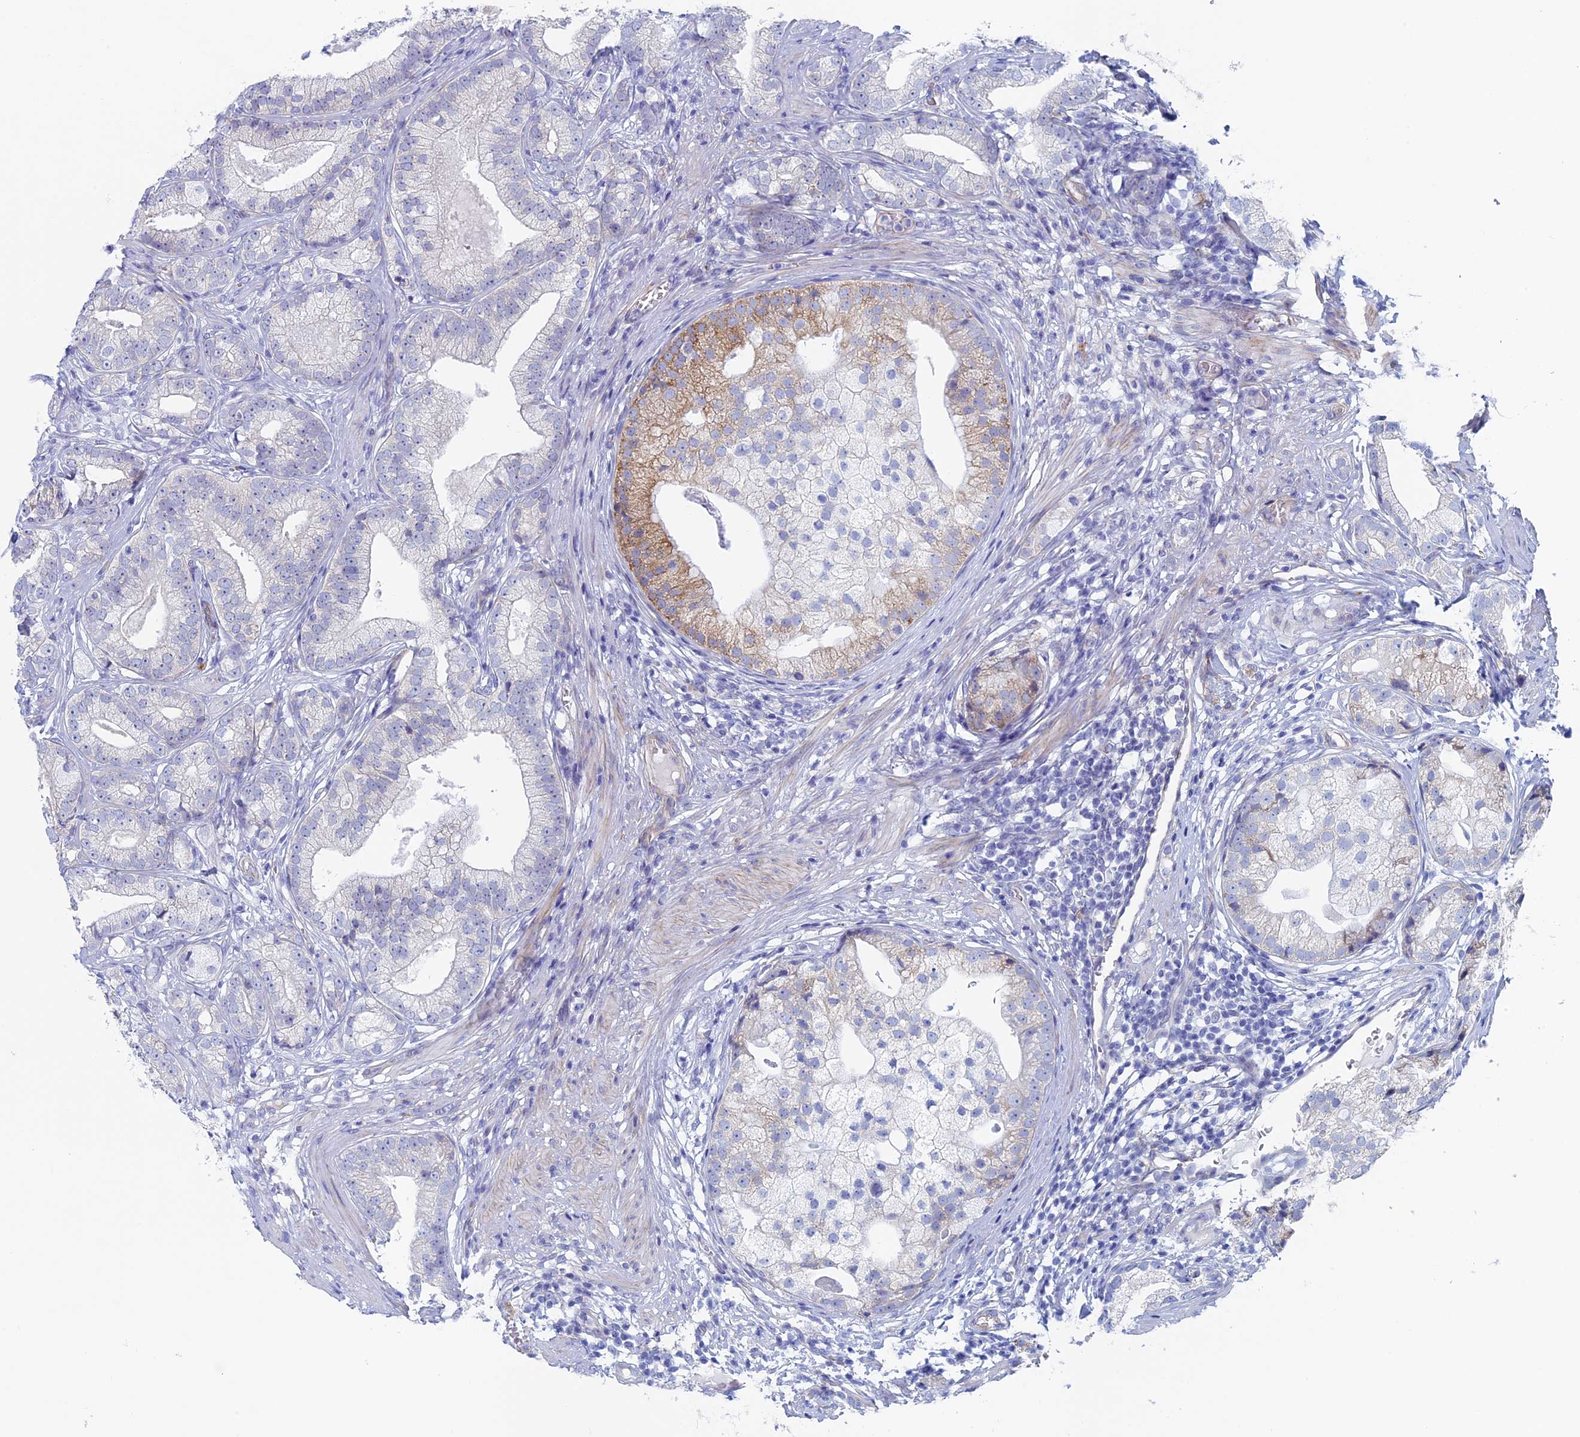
{"staining": {"intensity": "weak", "quantity": "<25%", "location": "cytoplasmic/membranous"}, "tissue": "prostate cancer", "cell_type": "Tumor cells", "image_type": "cancer", "snomed": [{"axis": "morphology", "description": "Adenocarcinoma, High grade"}, {"axis": "topography", "description": "Prostate"}], "caption": "The histopathology image exhibits no staining of tumor cells in adenocarcinoma (high-grade) (prostate).", "gene": "MAGEB6", "patient": {"sex": "male", "age": 69}}